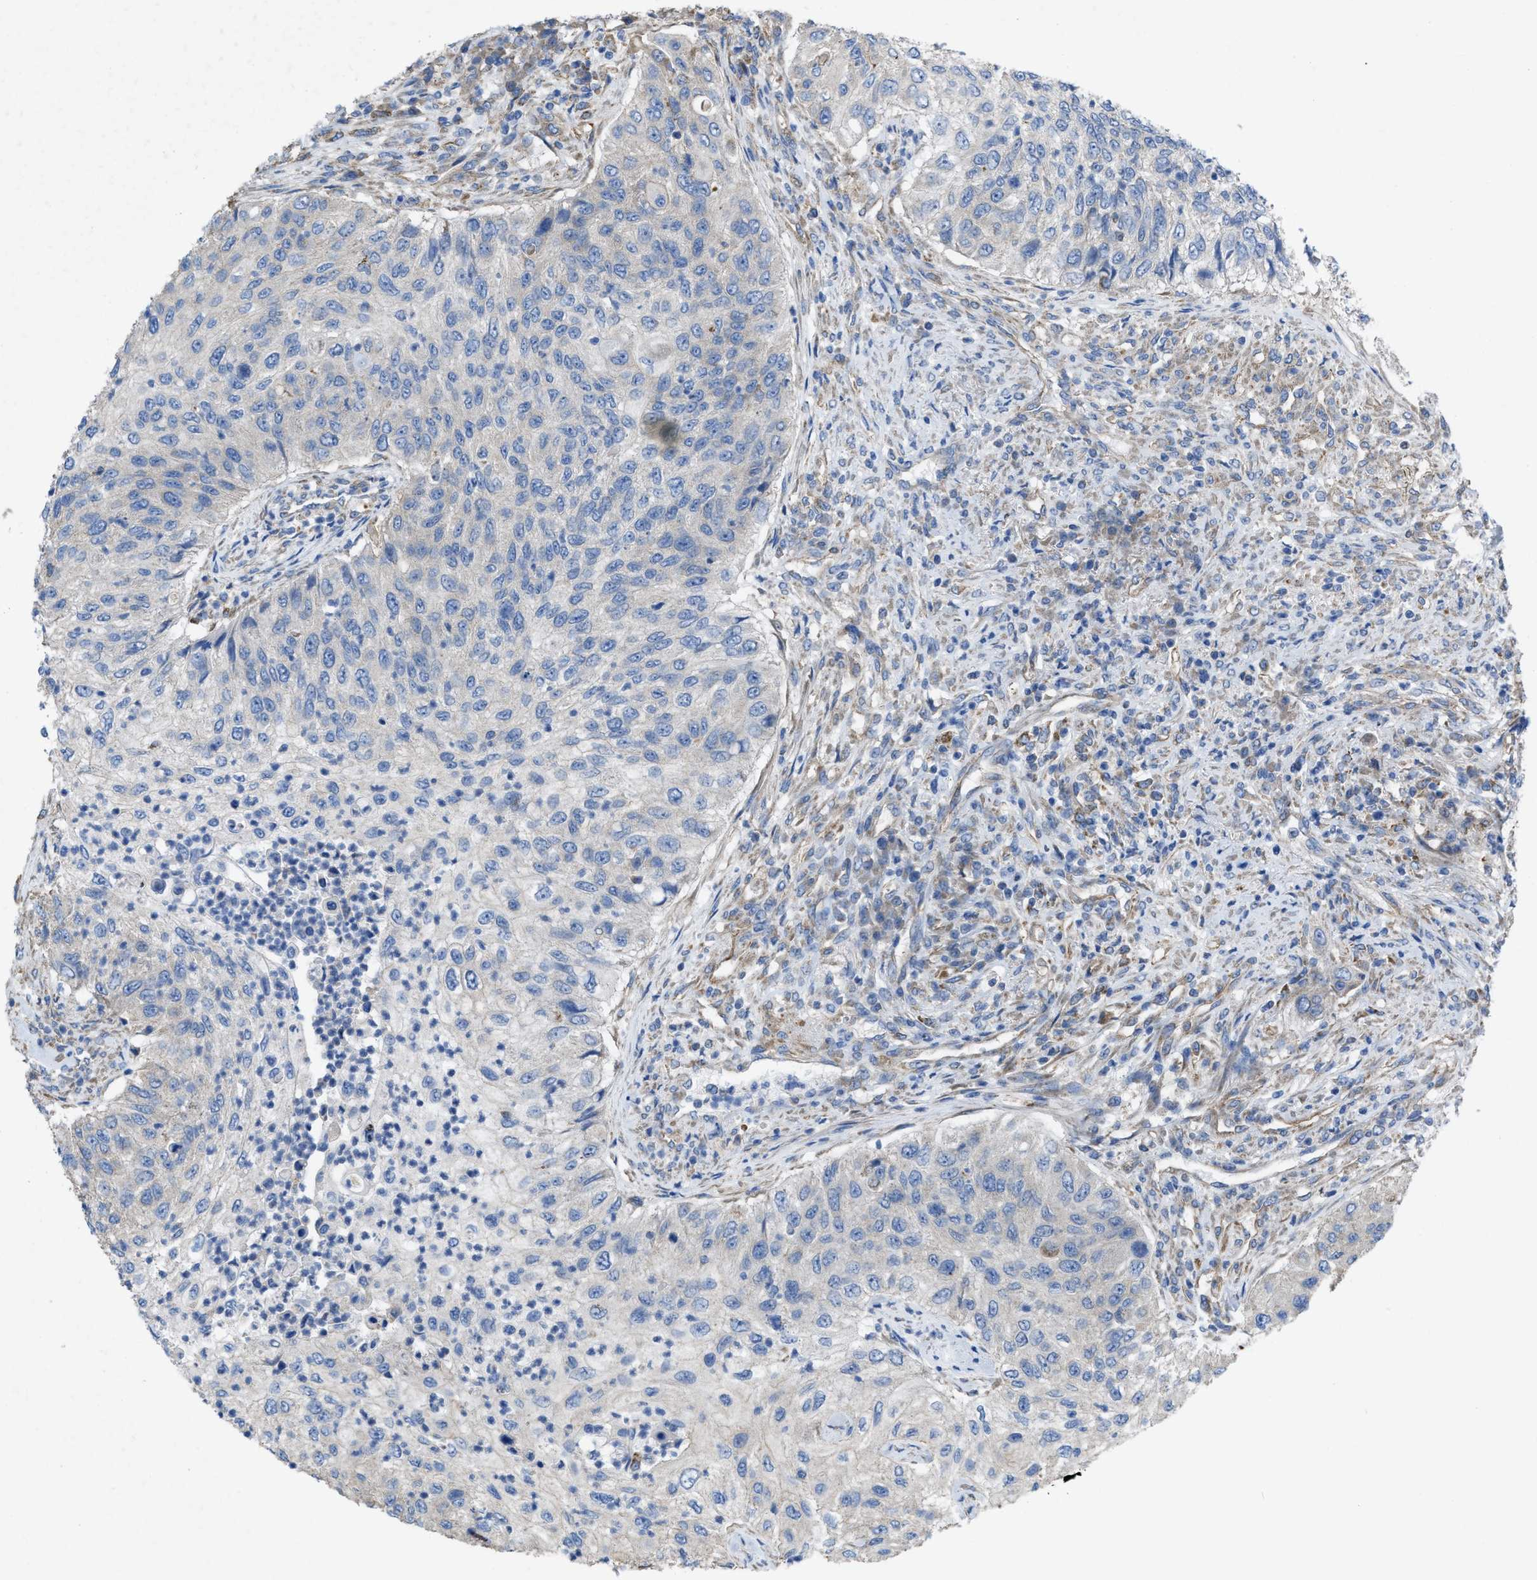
{"staining": {"intensity": "negative", "quantity": "none", "location": "none"}, "tissue": "urothelial cancer", "cell_type": "Tumor cells", "image_type": "cancer", "snomed": [{"axis": "morphology", "description": "Urothelial carcinoma, High grade"}, {"axis": "topography", "description": "Urinary bladder"}], "caption": "DAB (3,3'-diaminobenzidine) immunohistochemical staining of high-grade urothelial carcinoma demonstrates no significant expression in tumor cells.", "gene": "DOLPP1", "patient": {"sex": "female", "age": 60}}